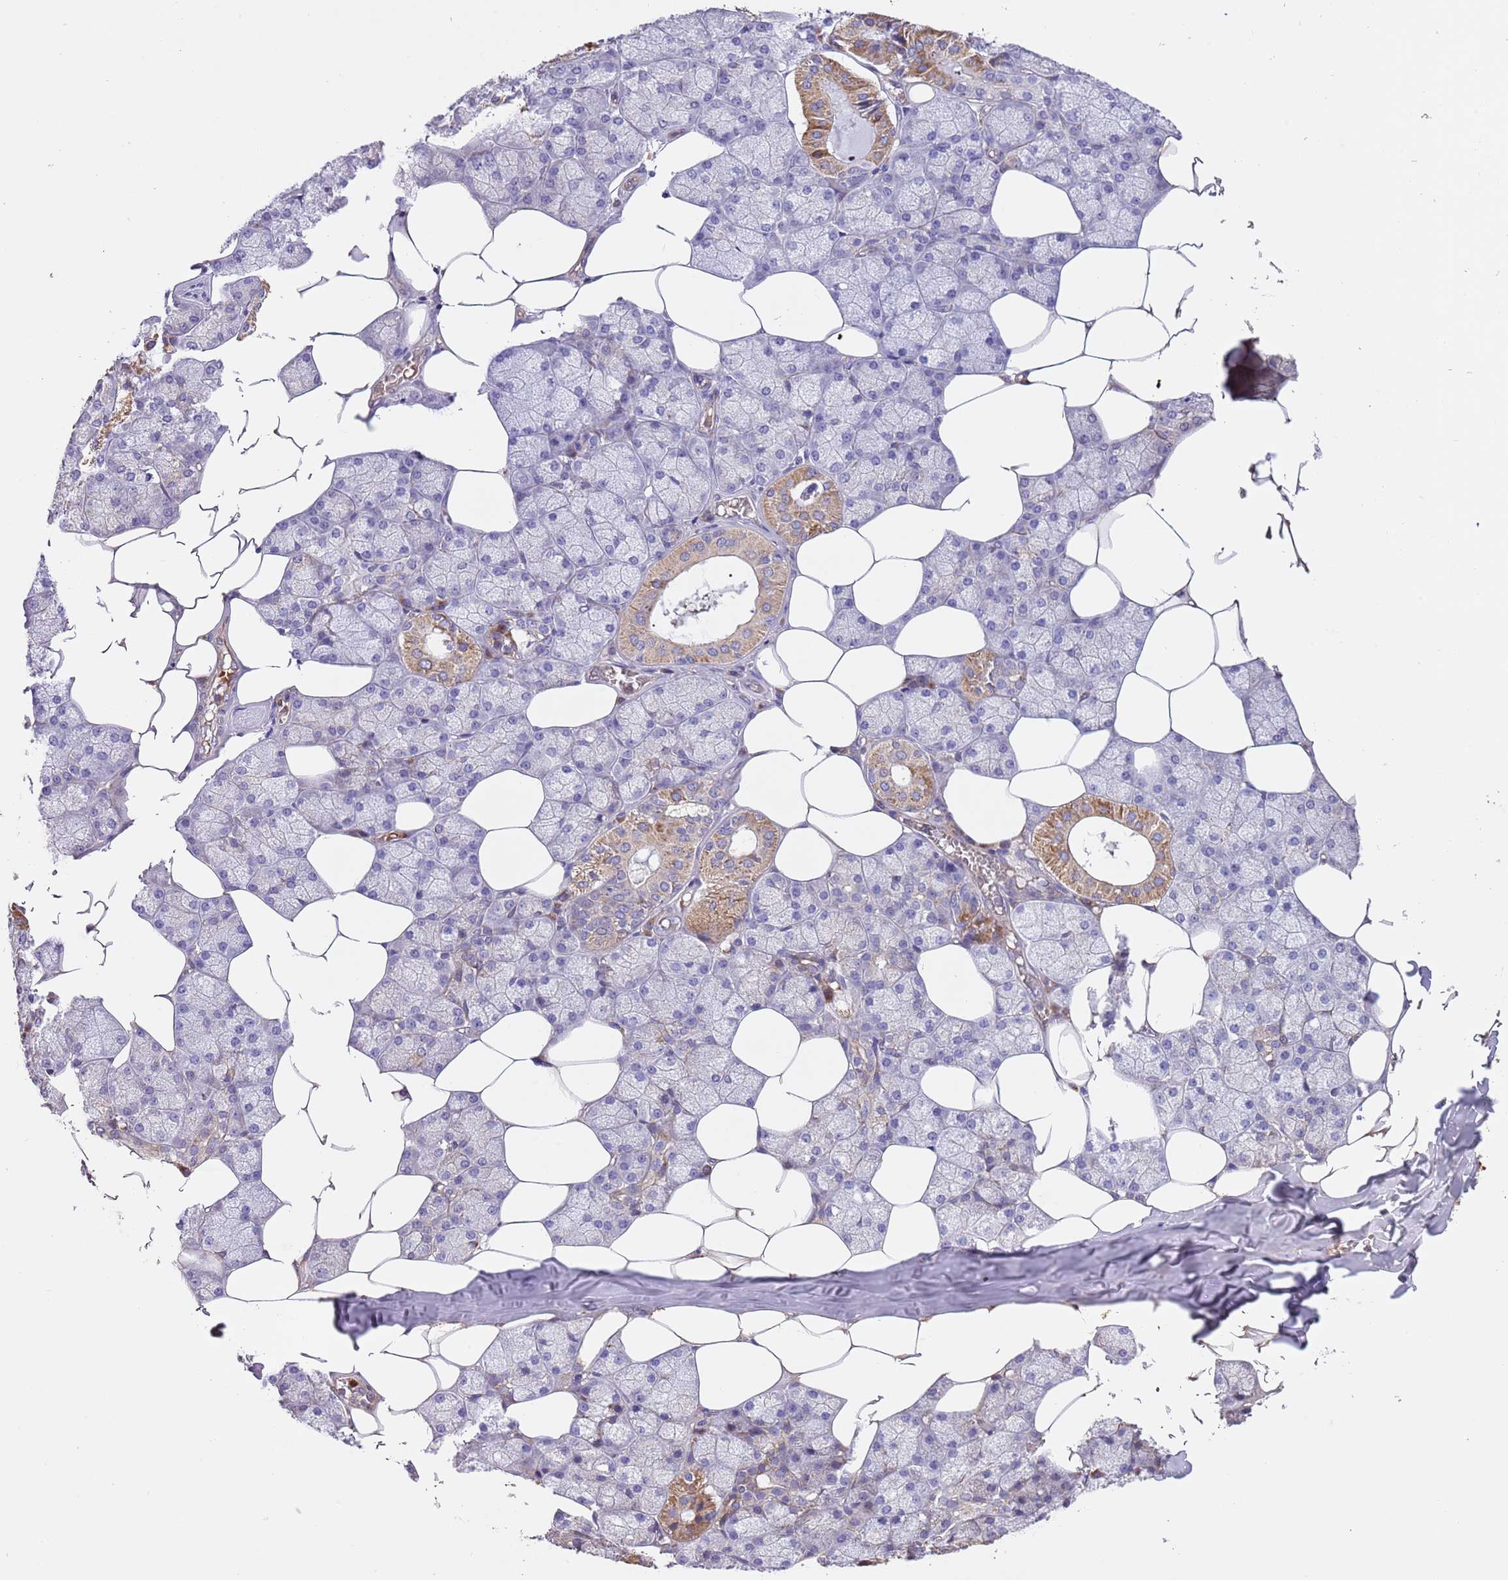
{"staining": {"intensity": "moderate", "quantity": "<25%", "location": "cytoplasmic/membranous"}, "tissue": "salivary gland", "cell_type": "Glandular cells", "image_type": "normal", "snomed": [{"axis": "morphology", "description": "Normal tissue, NOS"}, {"axis": "topography", "description": "Salivary gland"}], "caption": "Immunohistochemistry (IHC) image of benign human salivary gland stained for a protein (brown), which displays low levels of moderate cytoplasmic/membranous positivity in about <25% of glandular cells.", "gene": "PIGA", "patient": {"sex": "male", "age": 62}}